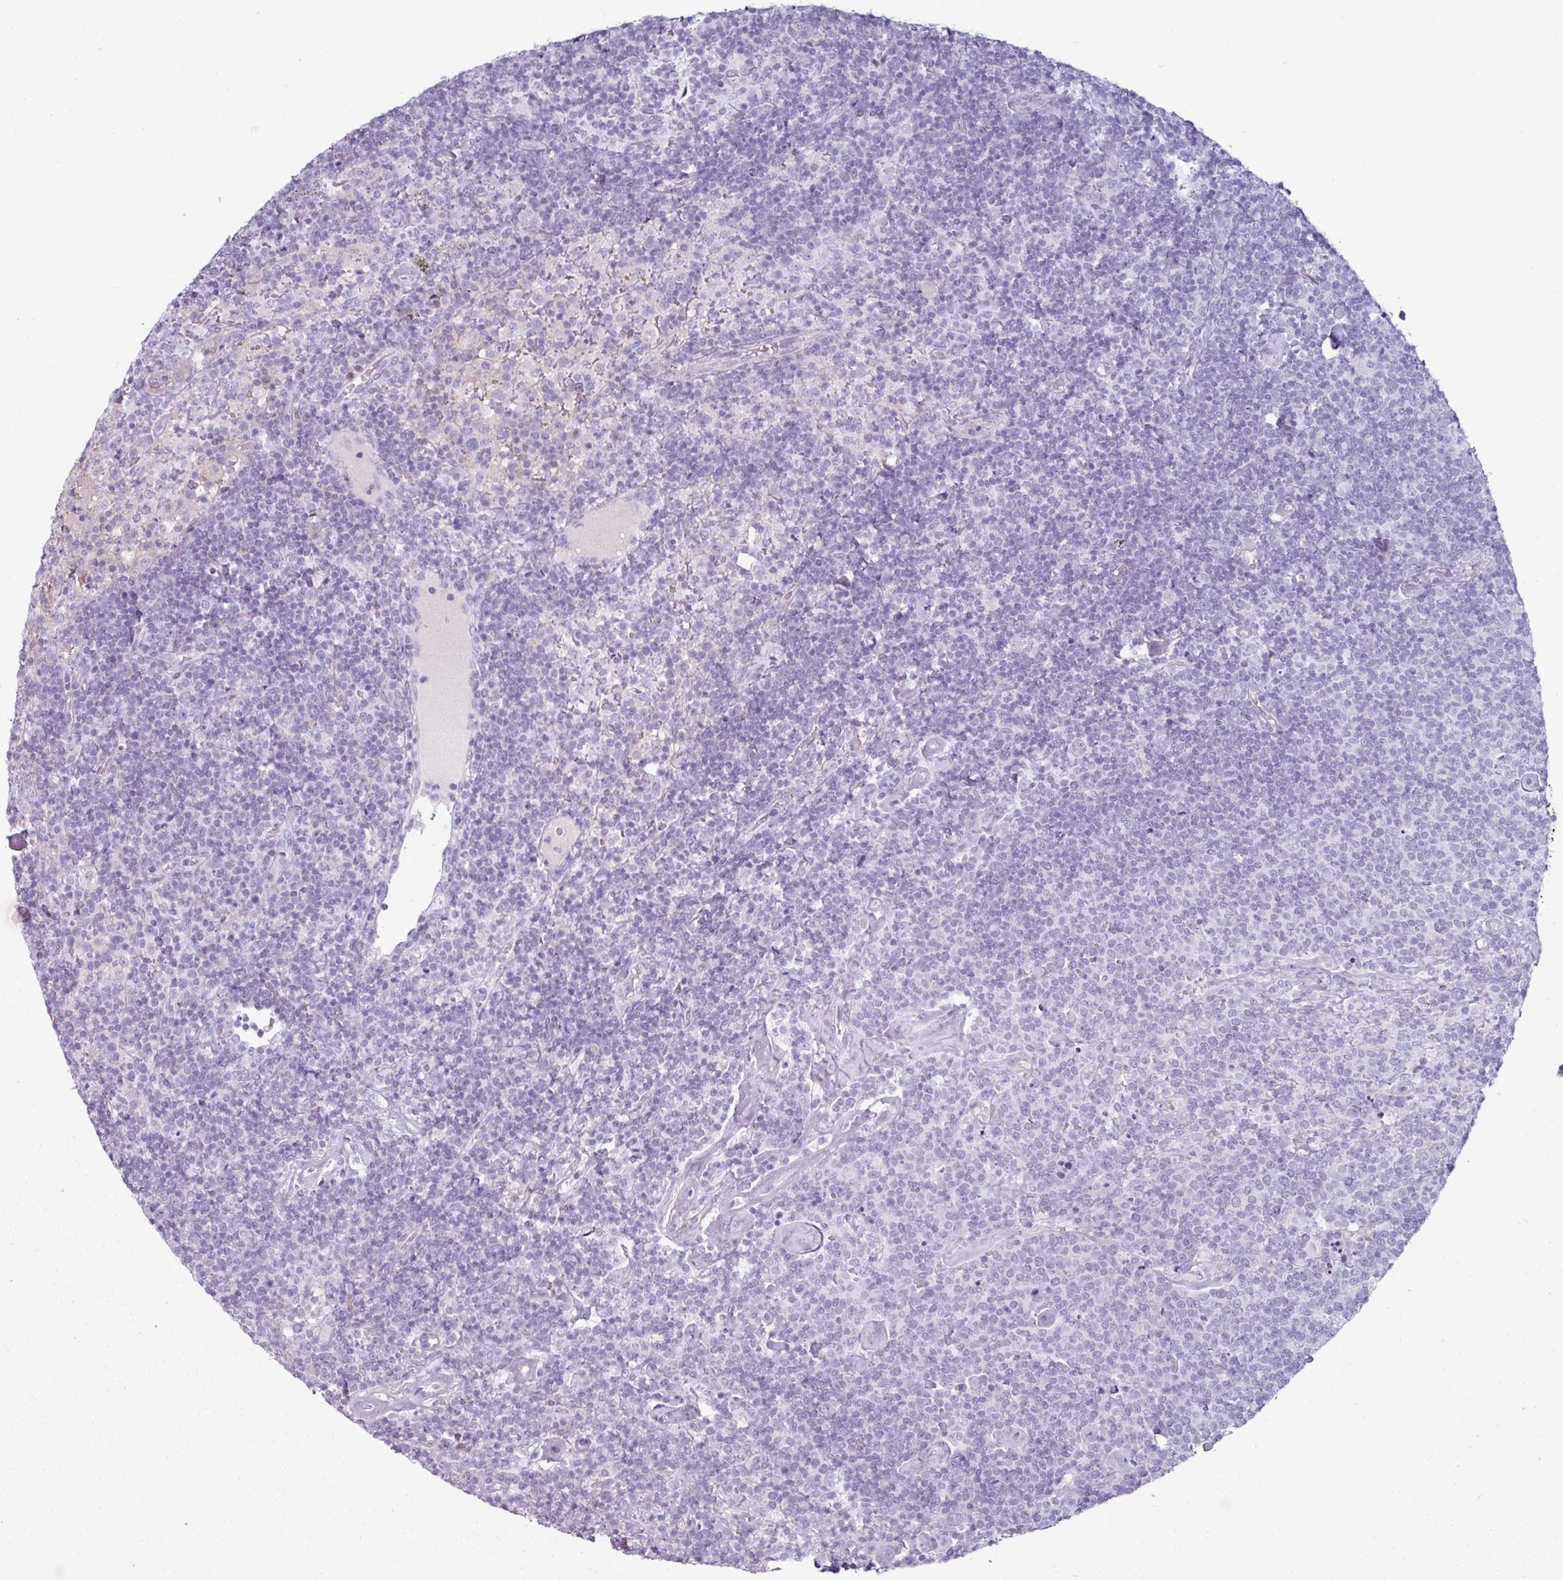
{"staining": {"intensity": "negative", "quantity": "none", "location": "none"}, "tissue": "lymphoma", "cell_type": "Tumor cells", "image_type": "cancer", "snomed": [{"axis": "morphology", "description": "Malignant lymphoma, non-Hodgkin's type, High grade"}, {"axis": "topography", "description": "Lymph node"}], "caption": "An image of lymphoma stained for a protein shows no brown staining in tumor cells.", "gene": "CLCA1", "patient": {"sex": "male", "age": 61}}